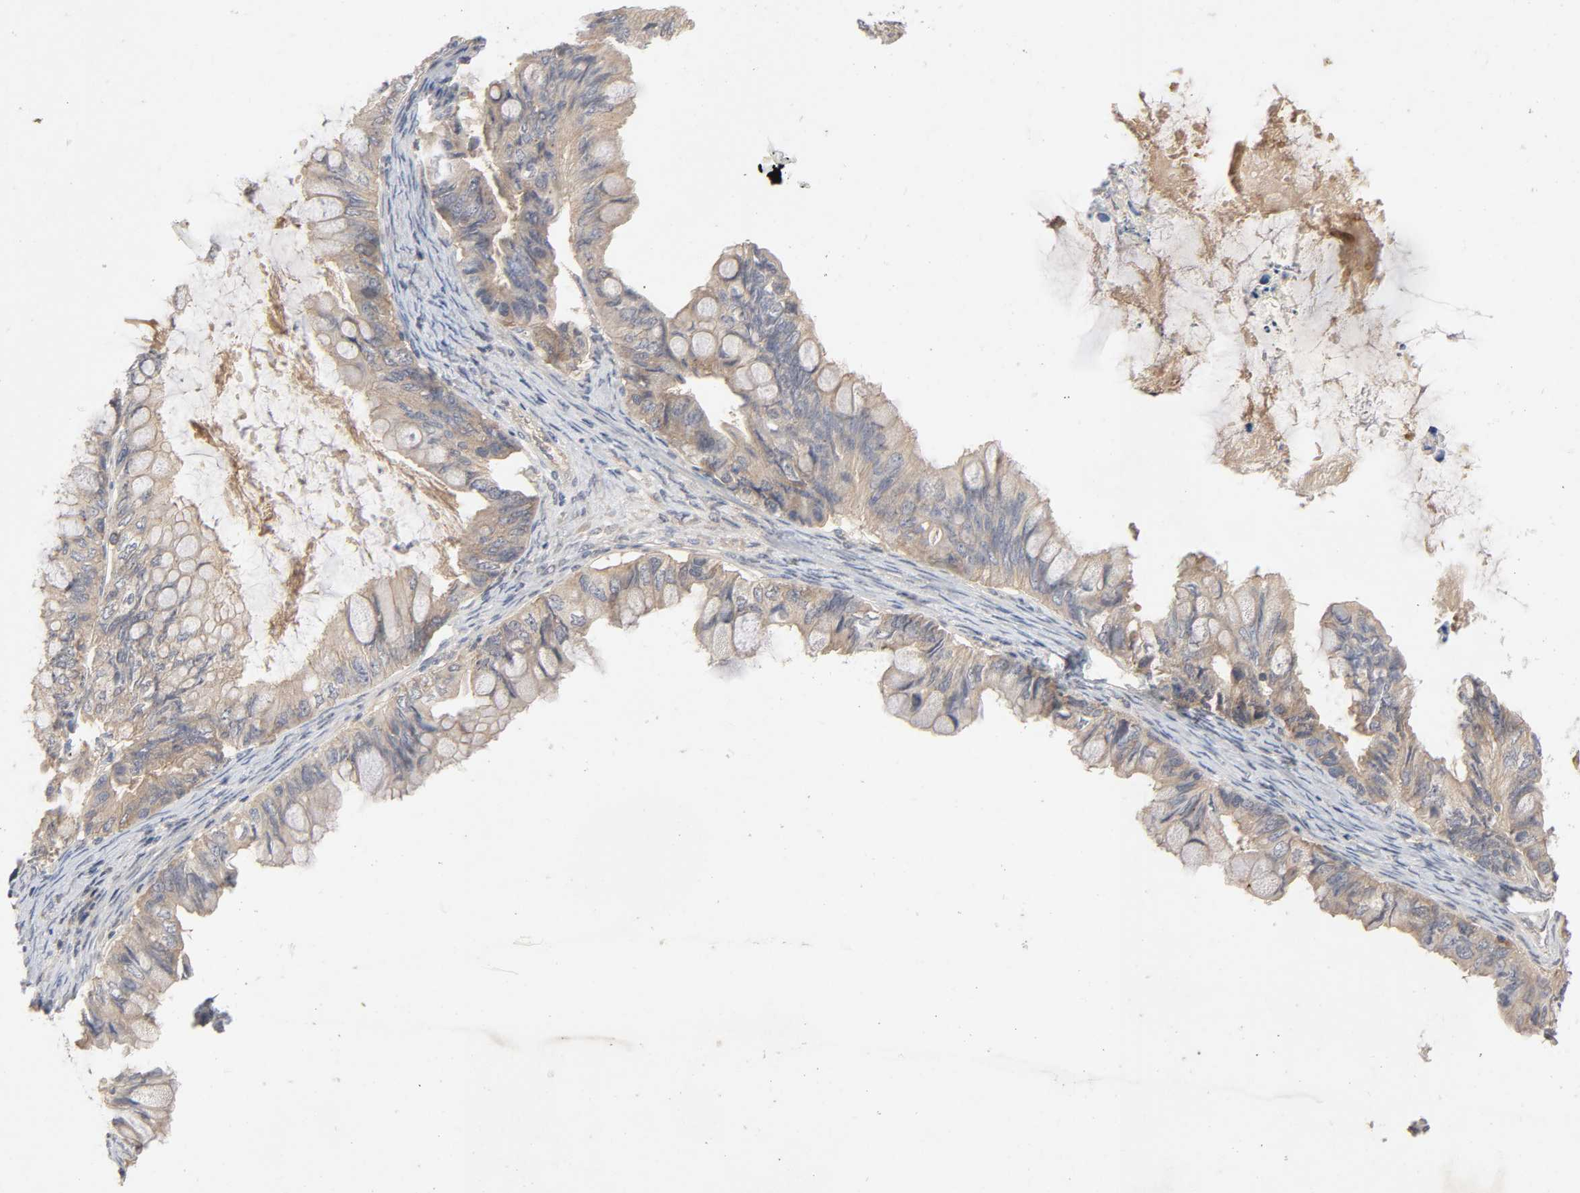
{"staining": {"intensity": "moderate", "quantity": ">75%", "location": "cytoplasmic/membranous"}, "tissue": "ovarian cancer", "cell_type": "Tumor cells", "image_type": "cancer", "snomed": [{"axis": "morphology", "description": "Cystadenocarcinoma, mucinous, NOS"}, {"axis": "topography", "description": "Ovary"}], "caption": "This is an image of immunohistochemistry (IHC) staining of ovarian mucinous cystadenocarcinoma, which shows moderate positivity in the cytoplasmic/membranous of tumor cells.", "gene": "CPB2", "patient": {"sex": "female", "age": 80}}